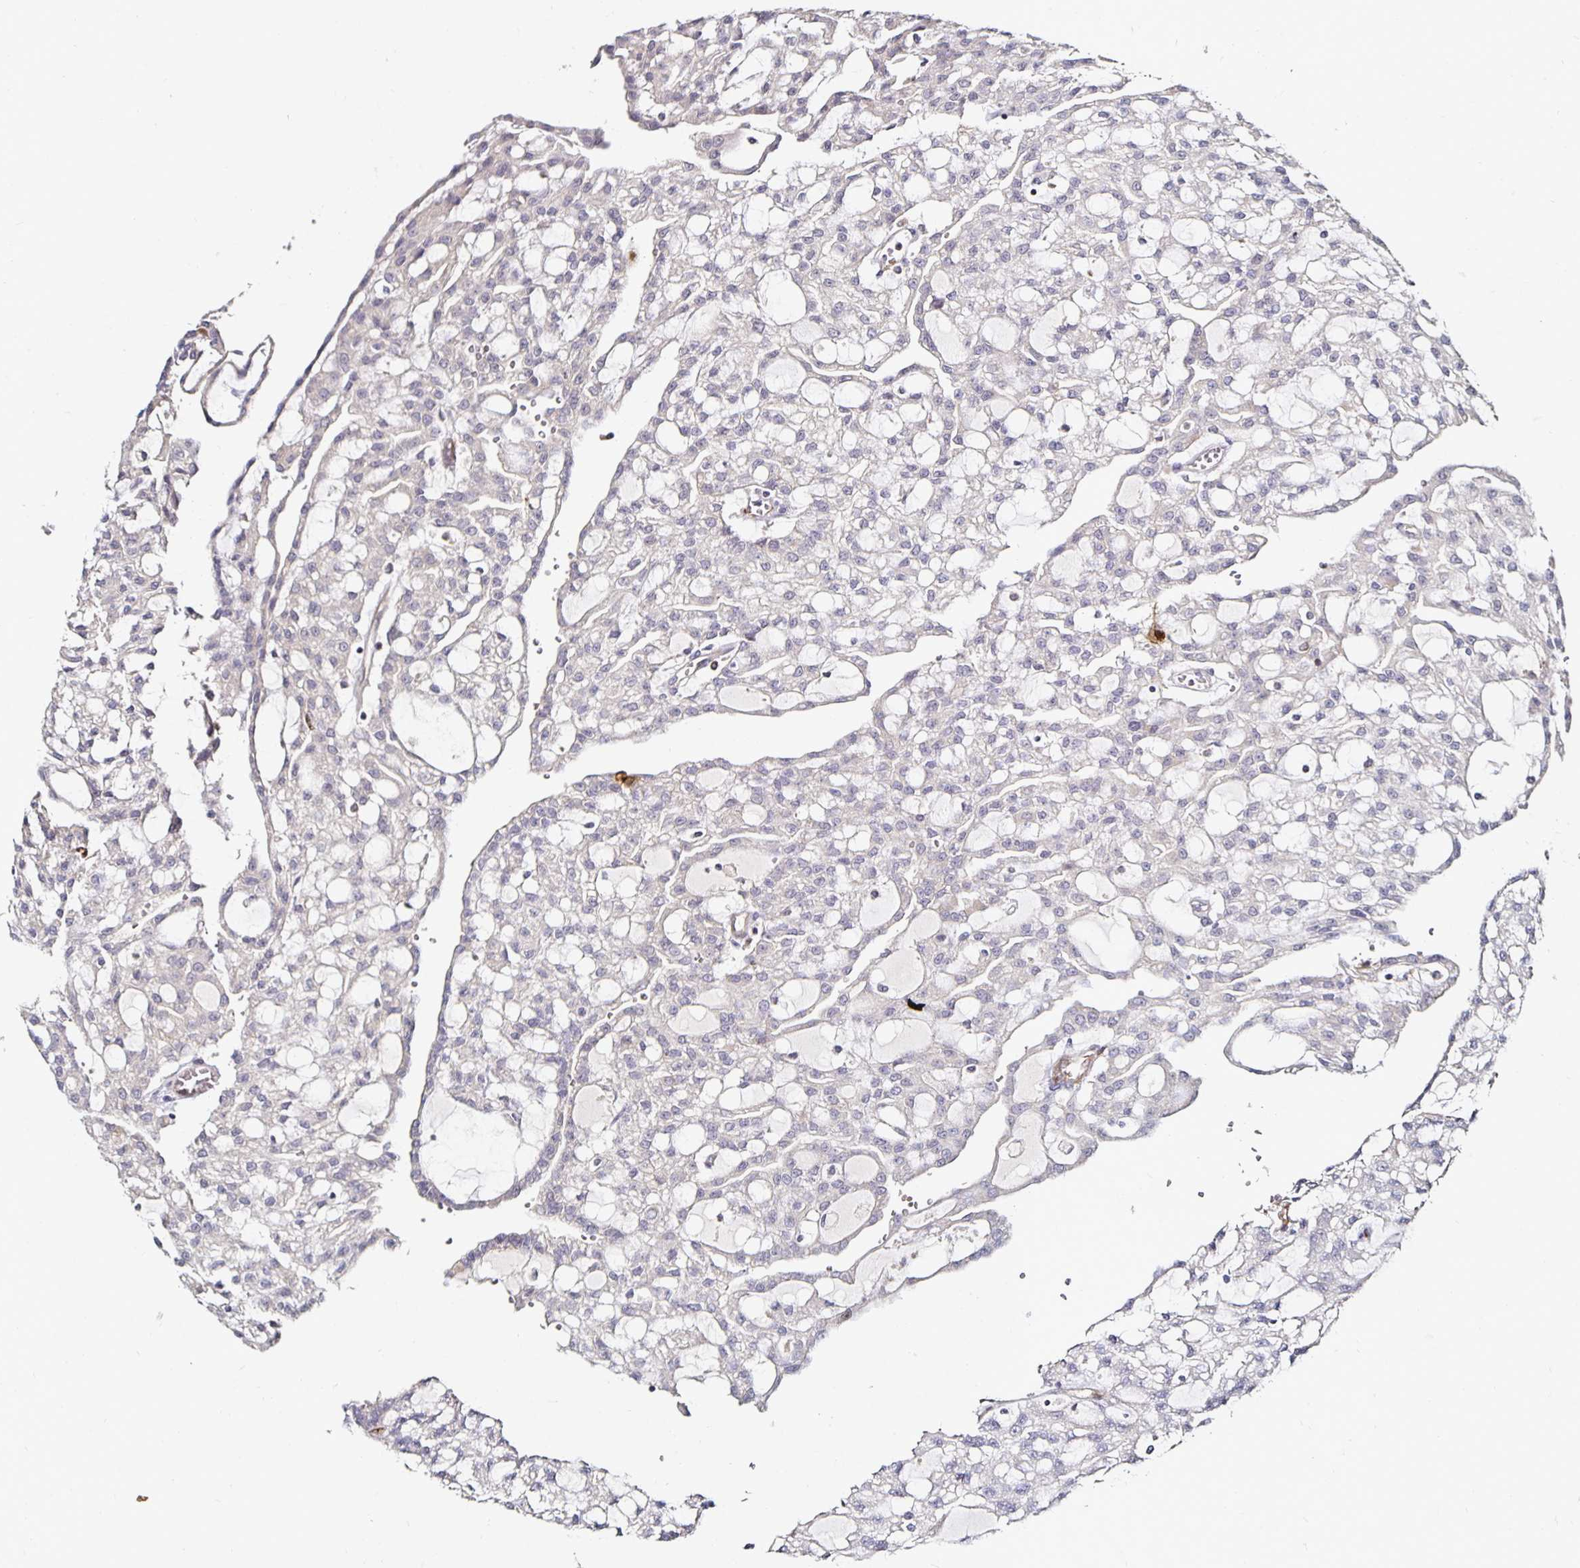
{"staining": {"intensity": "negative", "quantity": "none", "location": "none"}, "tissue": "renal cancer", "cell_type": "Tumor cells", "image_type": "cancer", "snomed": [{"axis": "morphology", "description": "Adenocarcinoma, NOS"}, {"axis": "topography", "description": "Kidney"}], "caption": "Tumor cells are negative for brown protein staining in renal cancer (adenocarcinoma).", "gene": "ANLN", "patient": {"sex": "male", "age": 63}}